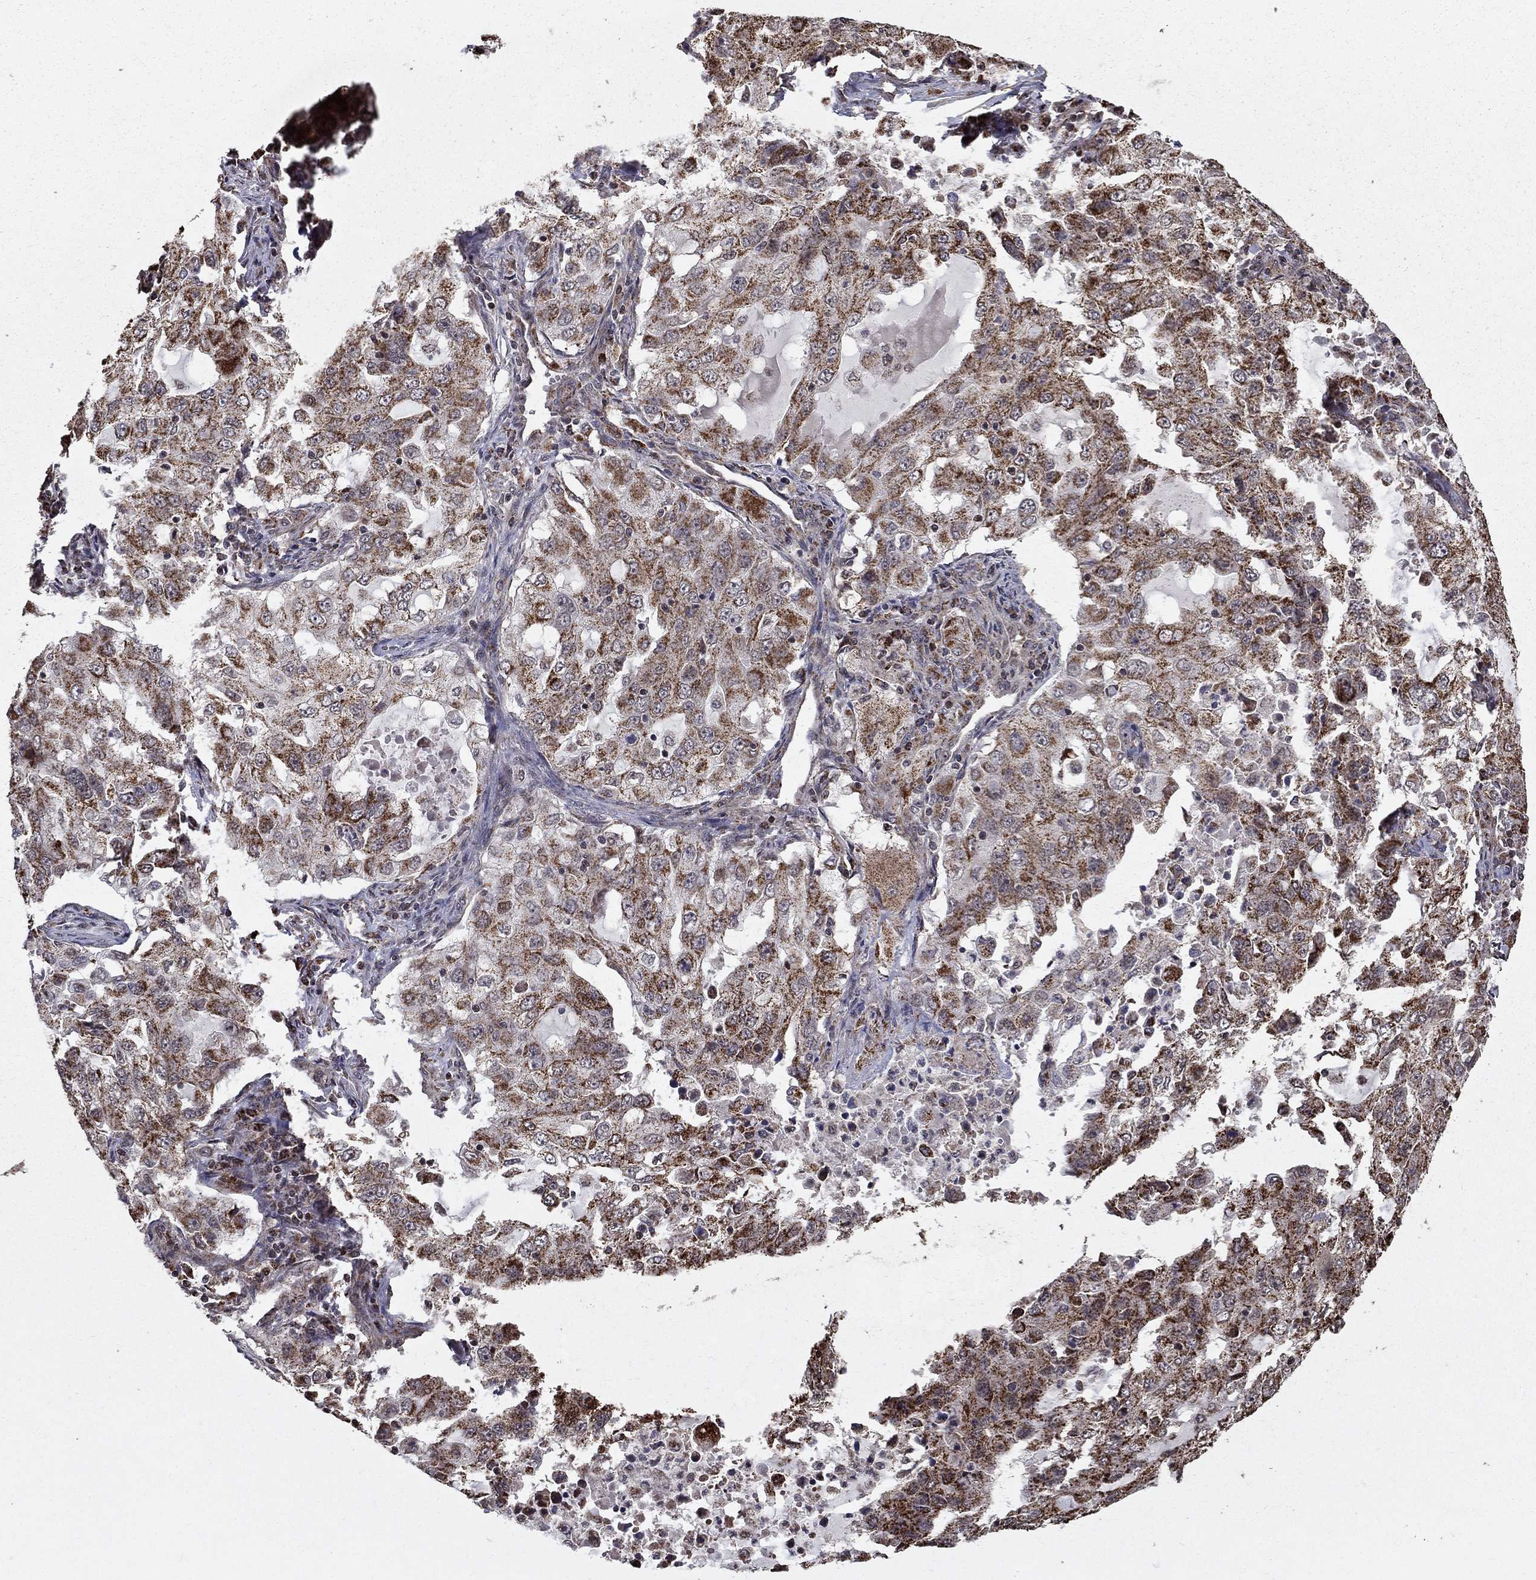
{"staining": {"intensity": "moderate", "quantity": ">75%", "location": "cytoplasmic/membranous"}, "tissue": "lung cancer", "cell_type": "Tumor cells", "image_type": "cancer", "snomed": [{"axis": "morphology", "description": "Adenocarcinoma, NOS"}, {"axis": "topography", "description": "Lung"}], "caption": "Human lung cancer stained with a brown dye reveals moderate cytoplasmic/membranous positive staining in about >75% of tumor cells.", "gene": "ACOT13", "patient": {"sex": "female", "age": 61}}